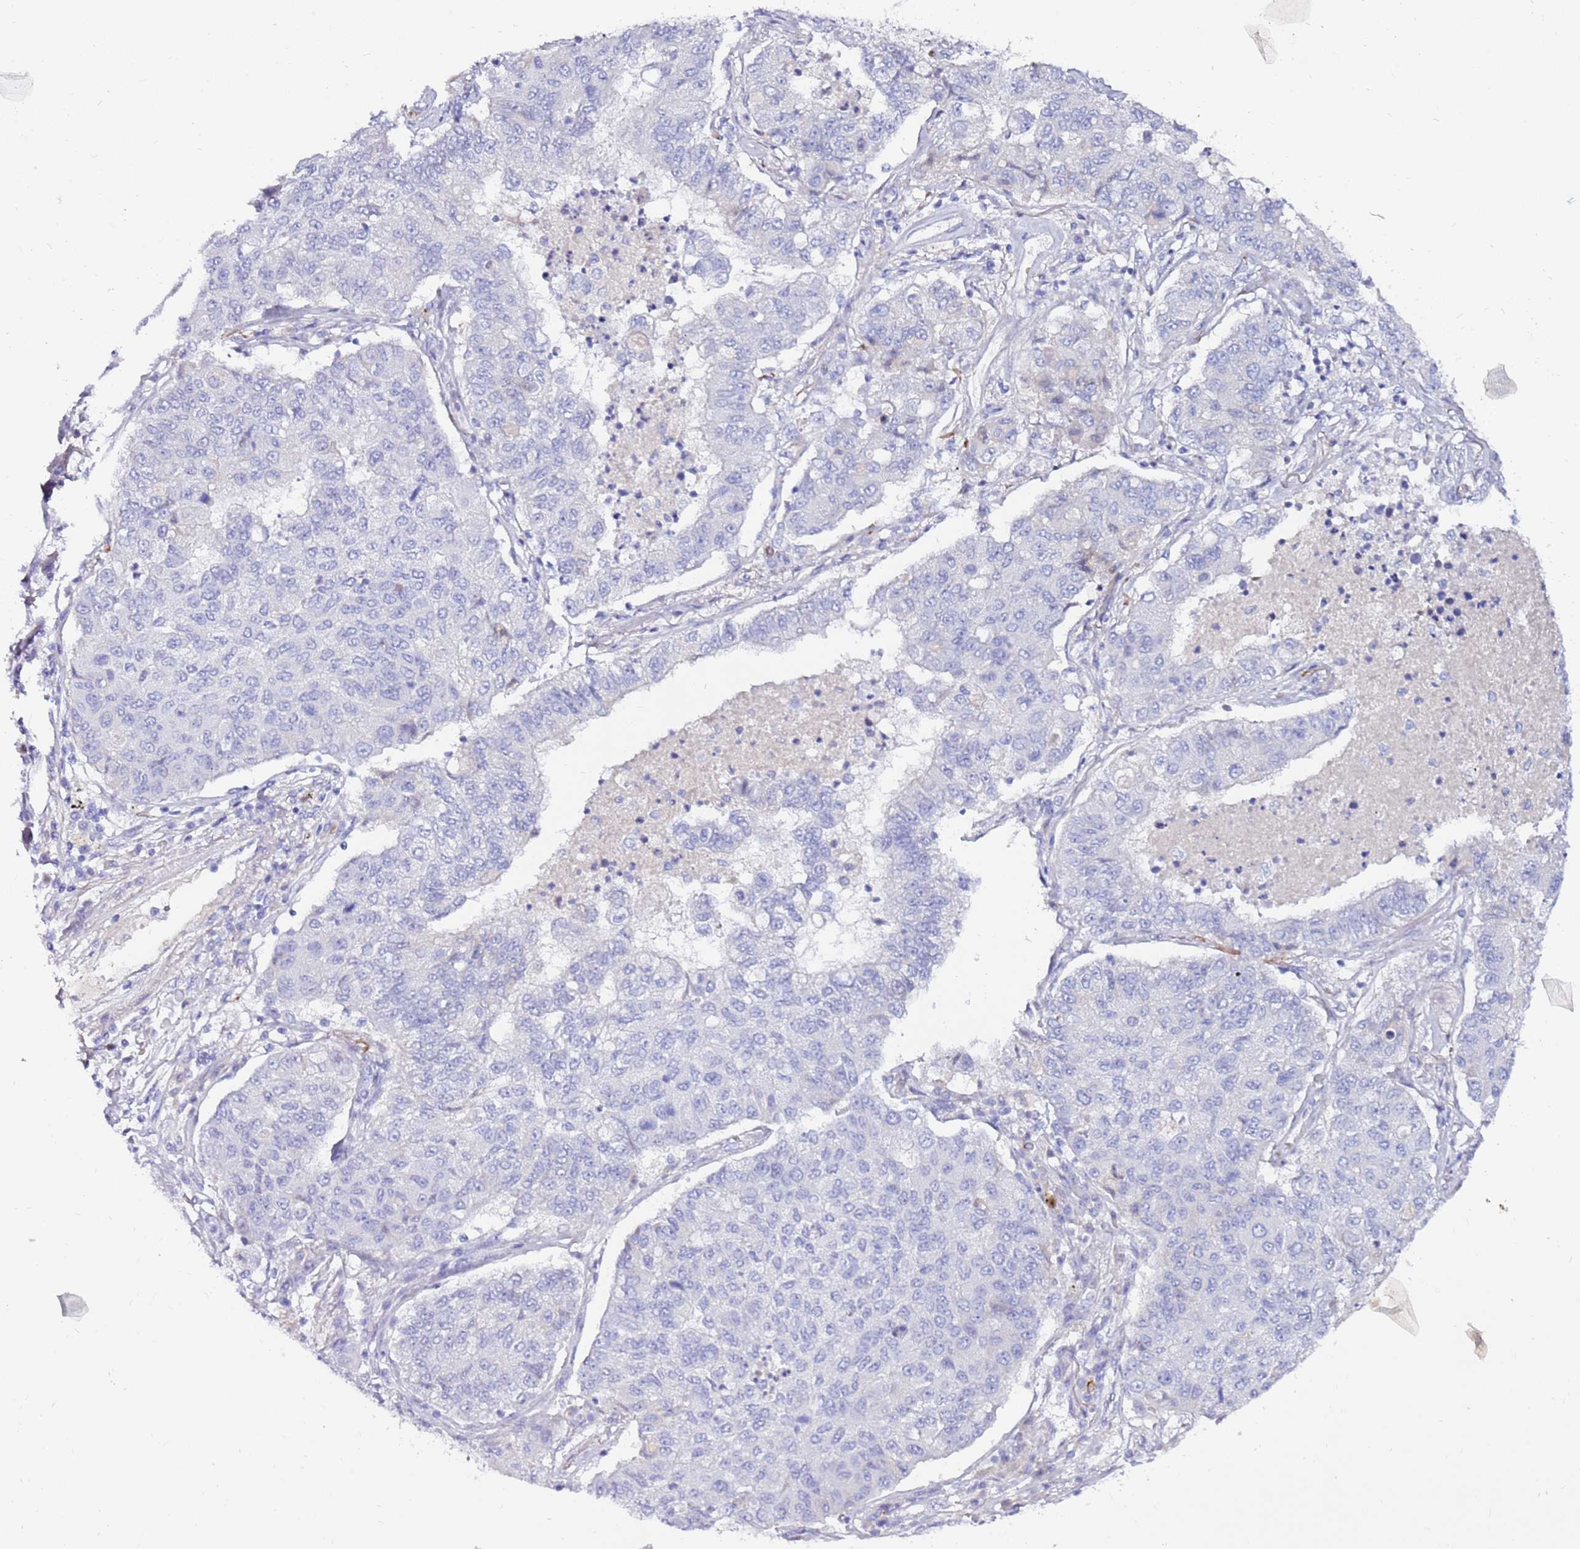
{"staining": {"intensity": "negative", "quantity": "none", "location": "none"}, "tissue": "lung cancer", "cell_type": "Tumor cells", "image_type": "cancer", "snomed": [{"axis": "morphology", "description": "Squamous cell carcinoma, NOS"}, {"axis": "topography", "description": "Lung"}], "caption": "High magnification brightfield microscopy of lung cancer (squamous cell carcinoma) stained with DAB (brown) and counterstained with hematoxylin (blue): tumor cells show no significant staining.", "gene": "EVPLL", "patient": {"sex": "male", "age": 74}}